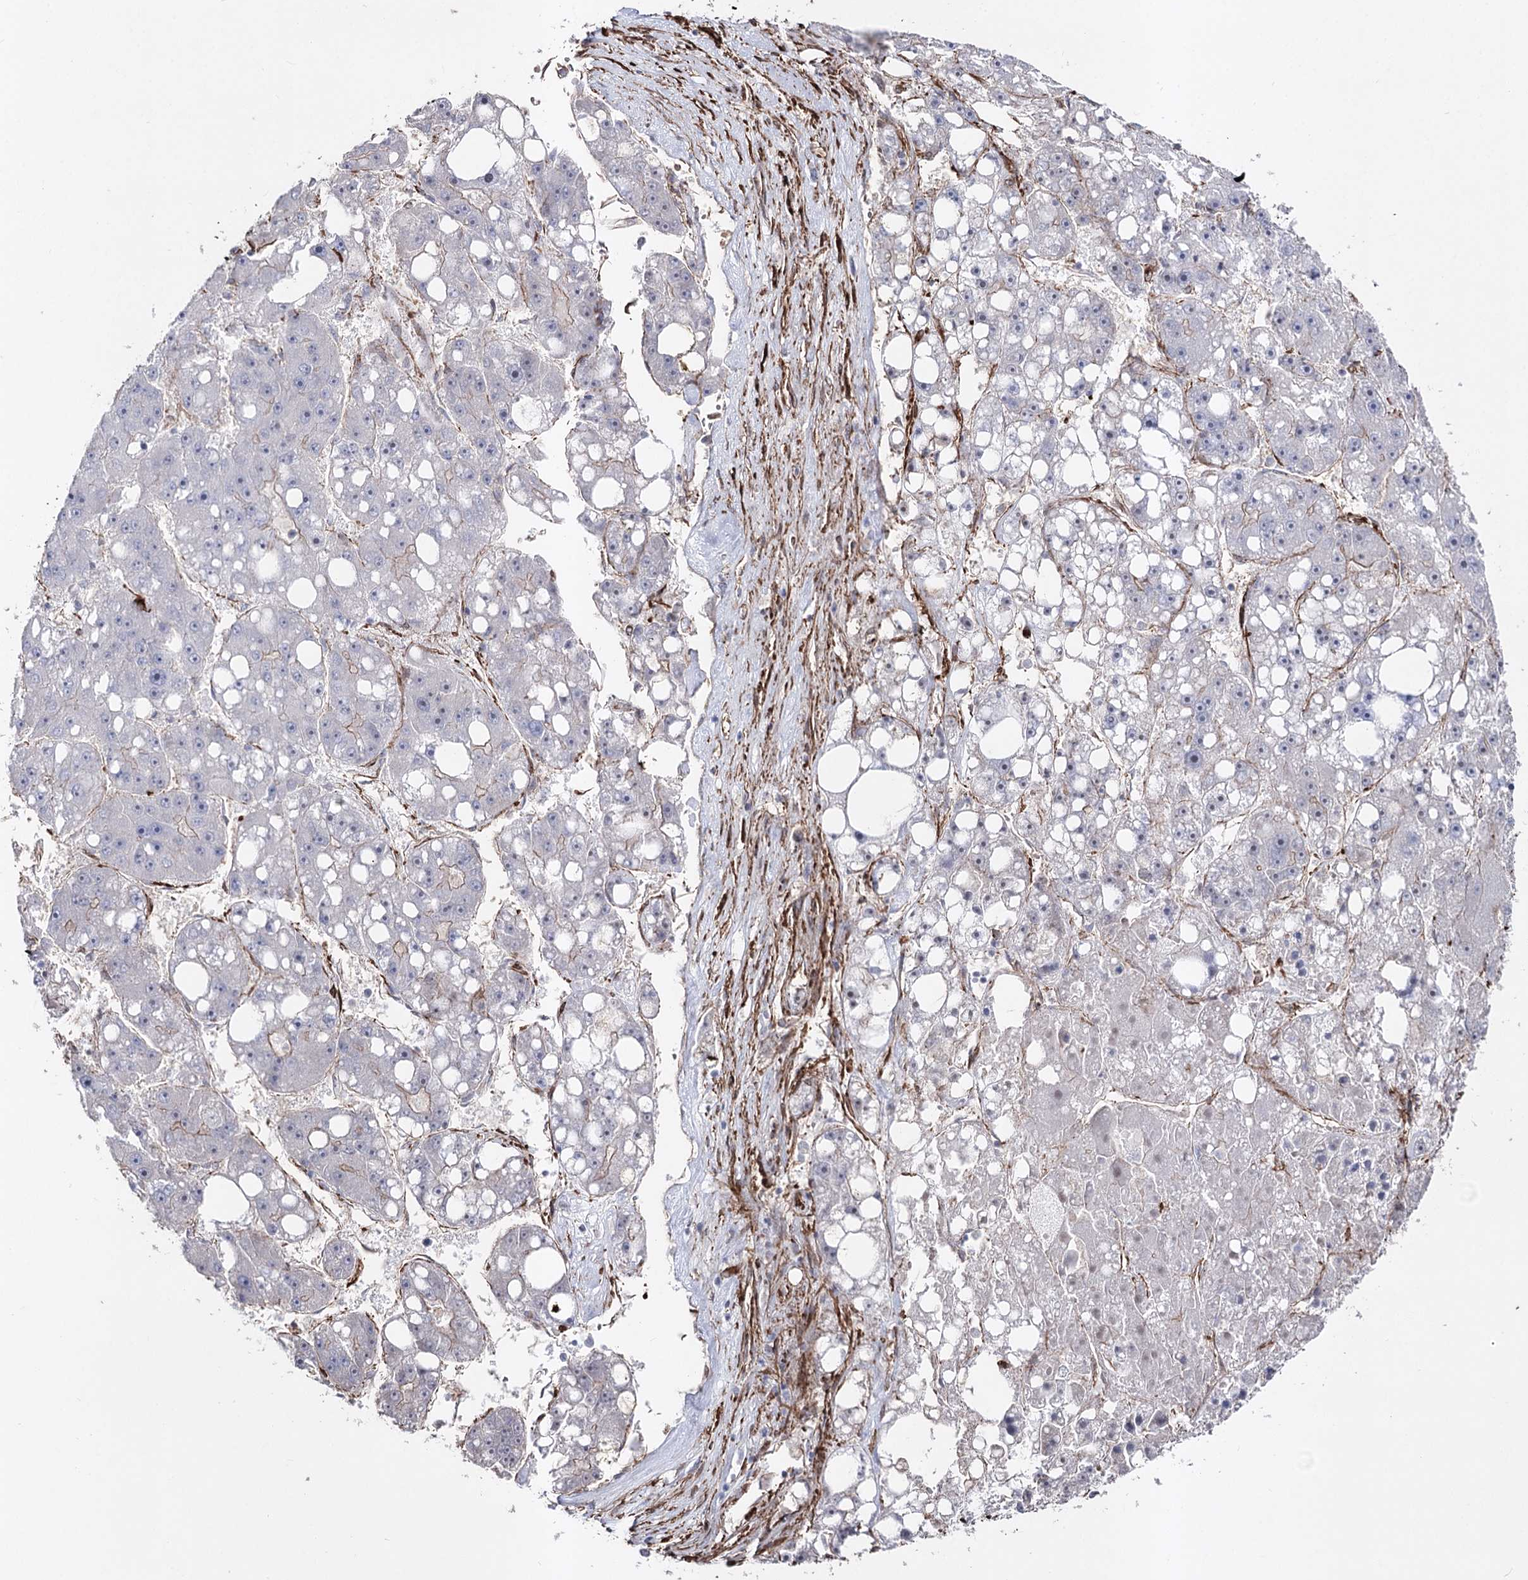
{"staining": {"intensity": "negative", "quantity": "none", "location": "none"}, "tissue": "liver cancer", "cell_type": "Tumor cells", "image_type": "cancer", "snomed": [{"axis": "morphology", "description": "Carcinoma, Hepatocellular, NOS"}, {"axis": "topography", "description": "Liver"}], "caption": "Tumor cells are negative for brown protein staining in liver hepatocellular carcinoma.", "gene": "ARHGAP20", "patient": {"sex": "female", "age": 61}}